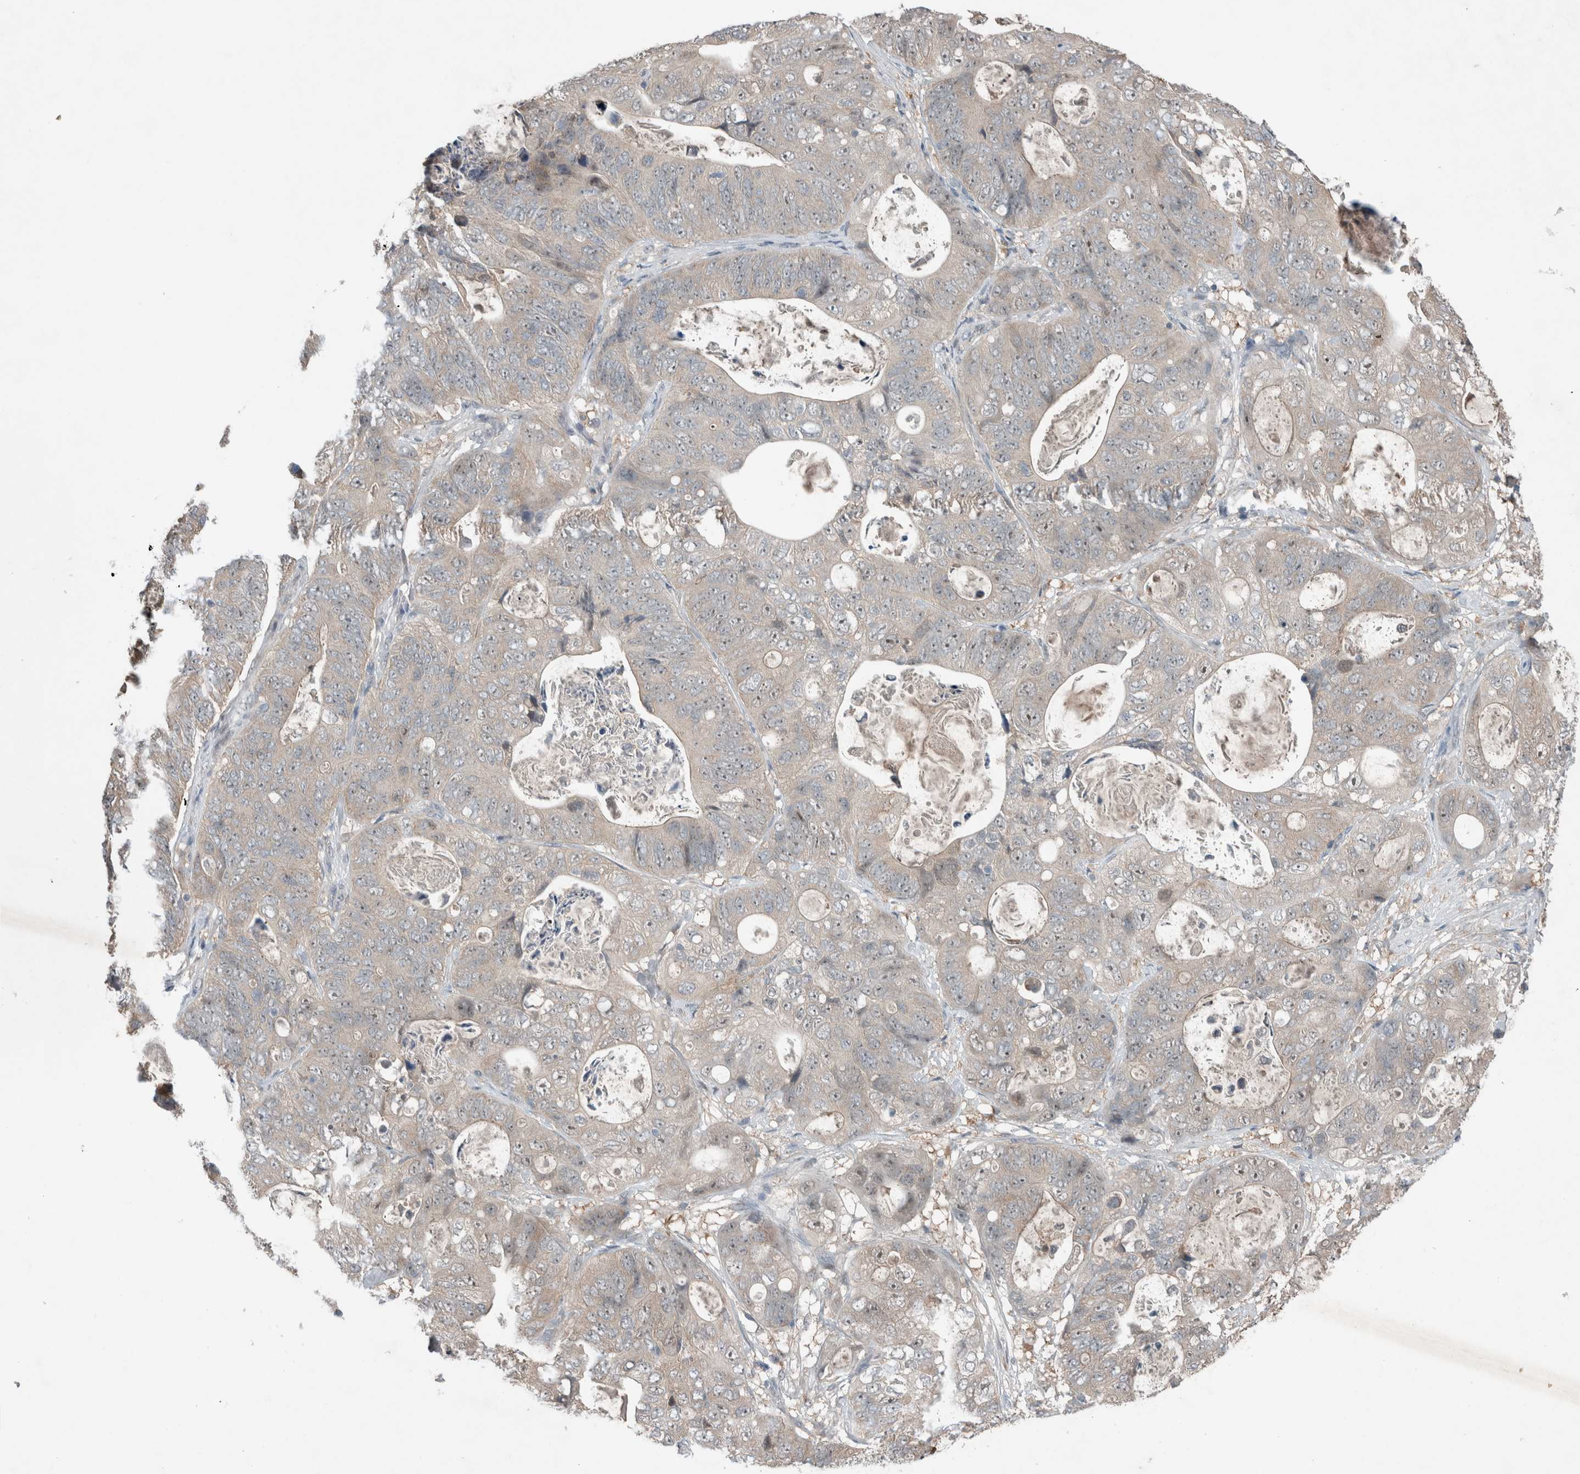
{"staining": {"intensity": "negative", "quantity": "none", "location": "none"}, "tissue": "stomach cancer", "cell_type": "Tumor cells", "image_type": "cancer", "snomed": [{"axis": "morphology", "description": "Normal tissue, NOS"}, {"axis": "morphology", "description": "Adenocarcinoma, NOS"}, {"axis": "topography", "description": "Stomach"}], "caption": "Micrograph shows no protein positivity in tumor cells of stomach cancer (adenocarcinoma) tissue.", "gene": "RALGDS", "patient": {"sex": "female", "age": 89}}